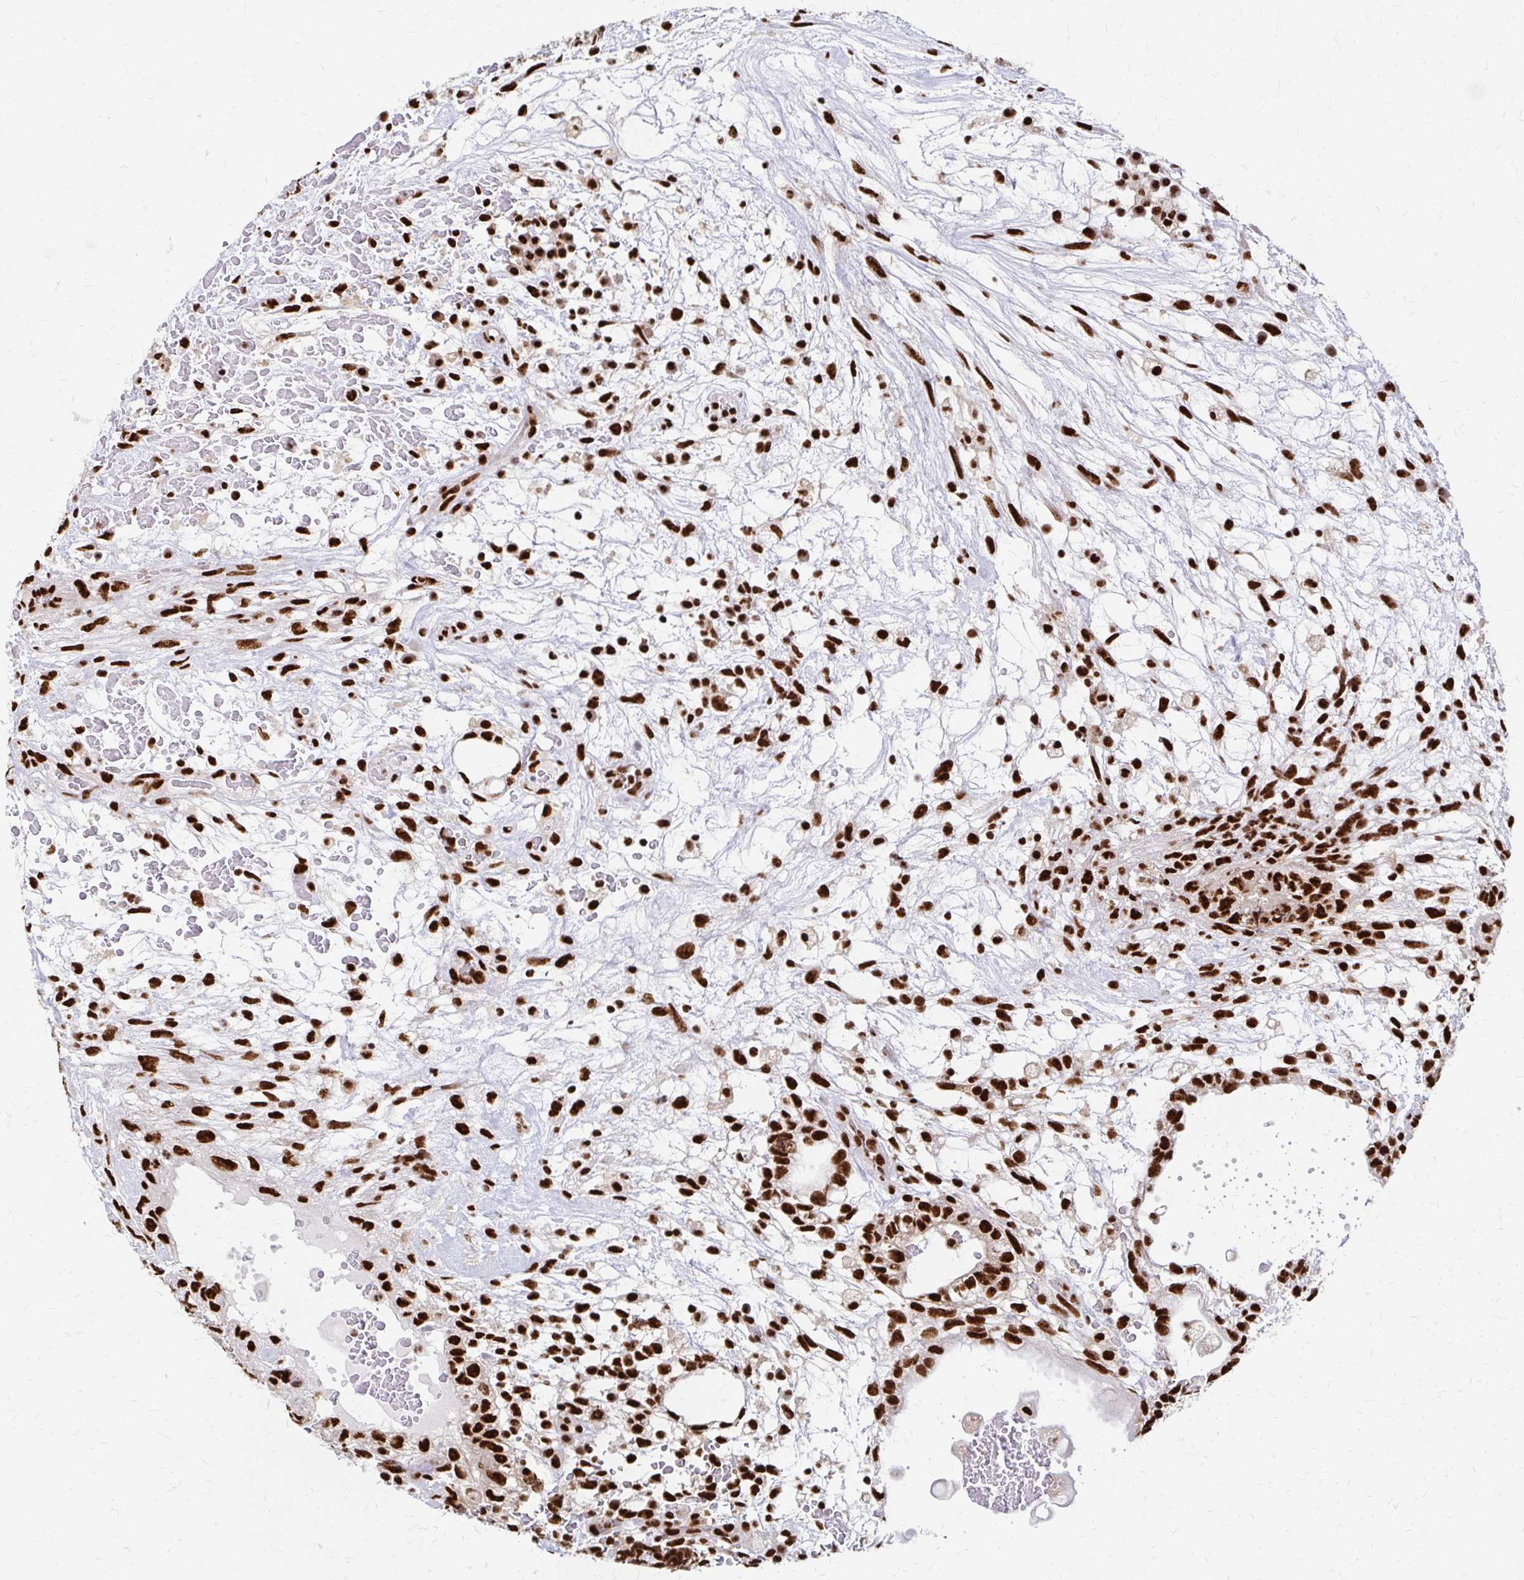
{"staining": {"intensity": "strong", "quantity": ">75%", "location": "nuclear"}, "tissue": "testis cancer", "cell_type": "Tumor cells", "image_type": "cancer", "snomed": [{"axis": "morphology", "description": "Normal tissue, NOS"}, {"axis": "morphology", "description": "Carcinoma, Embryonal, NOS"}, {"axis": "topography", "description": "Testis"}], "caption": "Human testis embryonal carcinoma stained with a brown dye demonstrates strong nuclear positive positivity in about >75% of tumor cells.", "gene": "CNKSR3", "patient": {"sex": "male", "age": 32}}